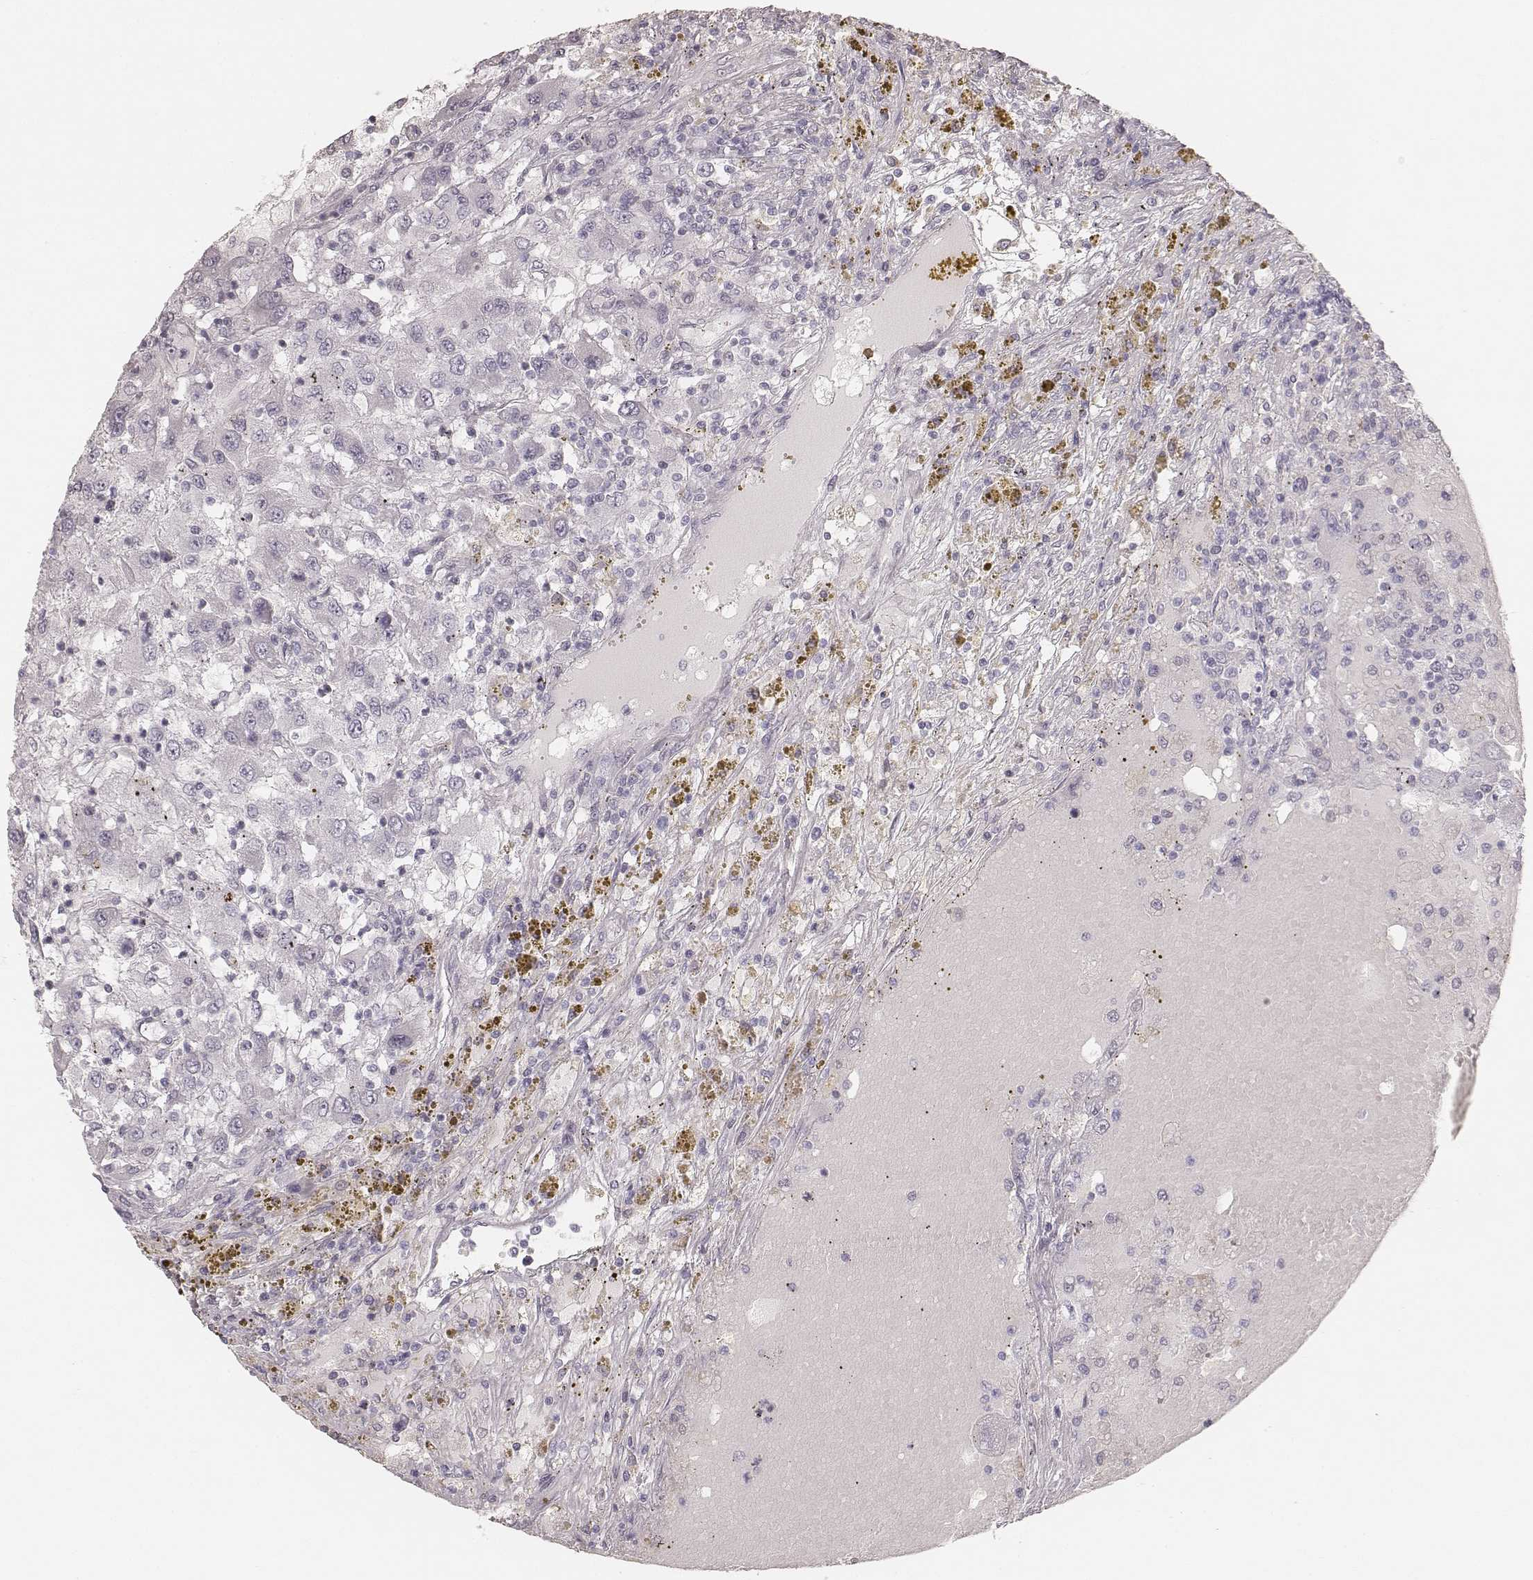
{"staining": {"intensity": "negative", "quantity": "none", "location": "none"}, "tissue": "renal cancer", "cell_type": "Tumor cells", "image_type": "cancer", "snomed": [{"axis": "morphology", "description": "Adenocarcinoma, NOS"}, {"axis": "topography", "description": "Kidney"}], "caption": "Adenocarcinoma (renal) was stained to show a protein in brown. There is no significant staining in tumor cells.", "gene": "KRT82", "patient": {"sex": "female", "age": 67}}